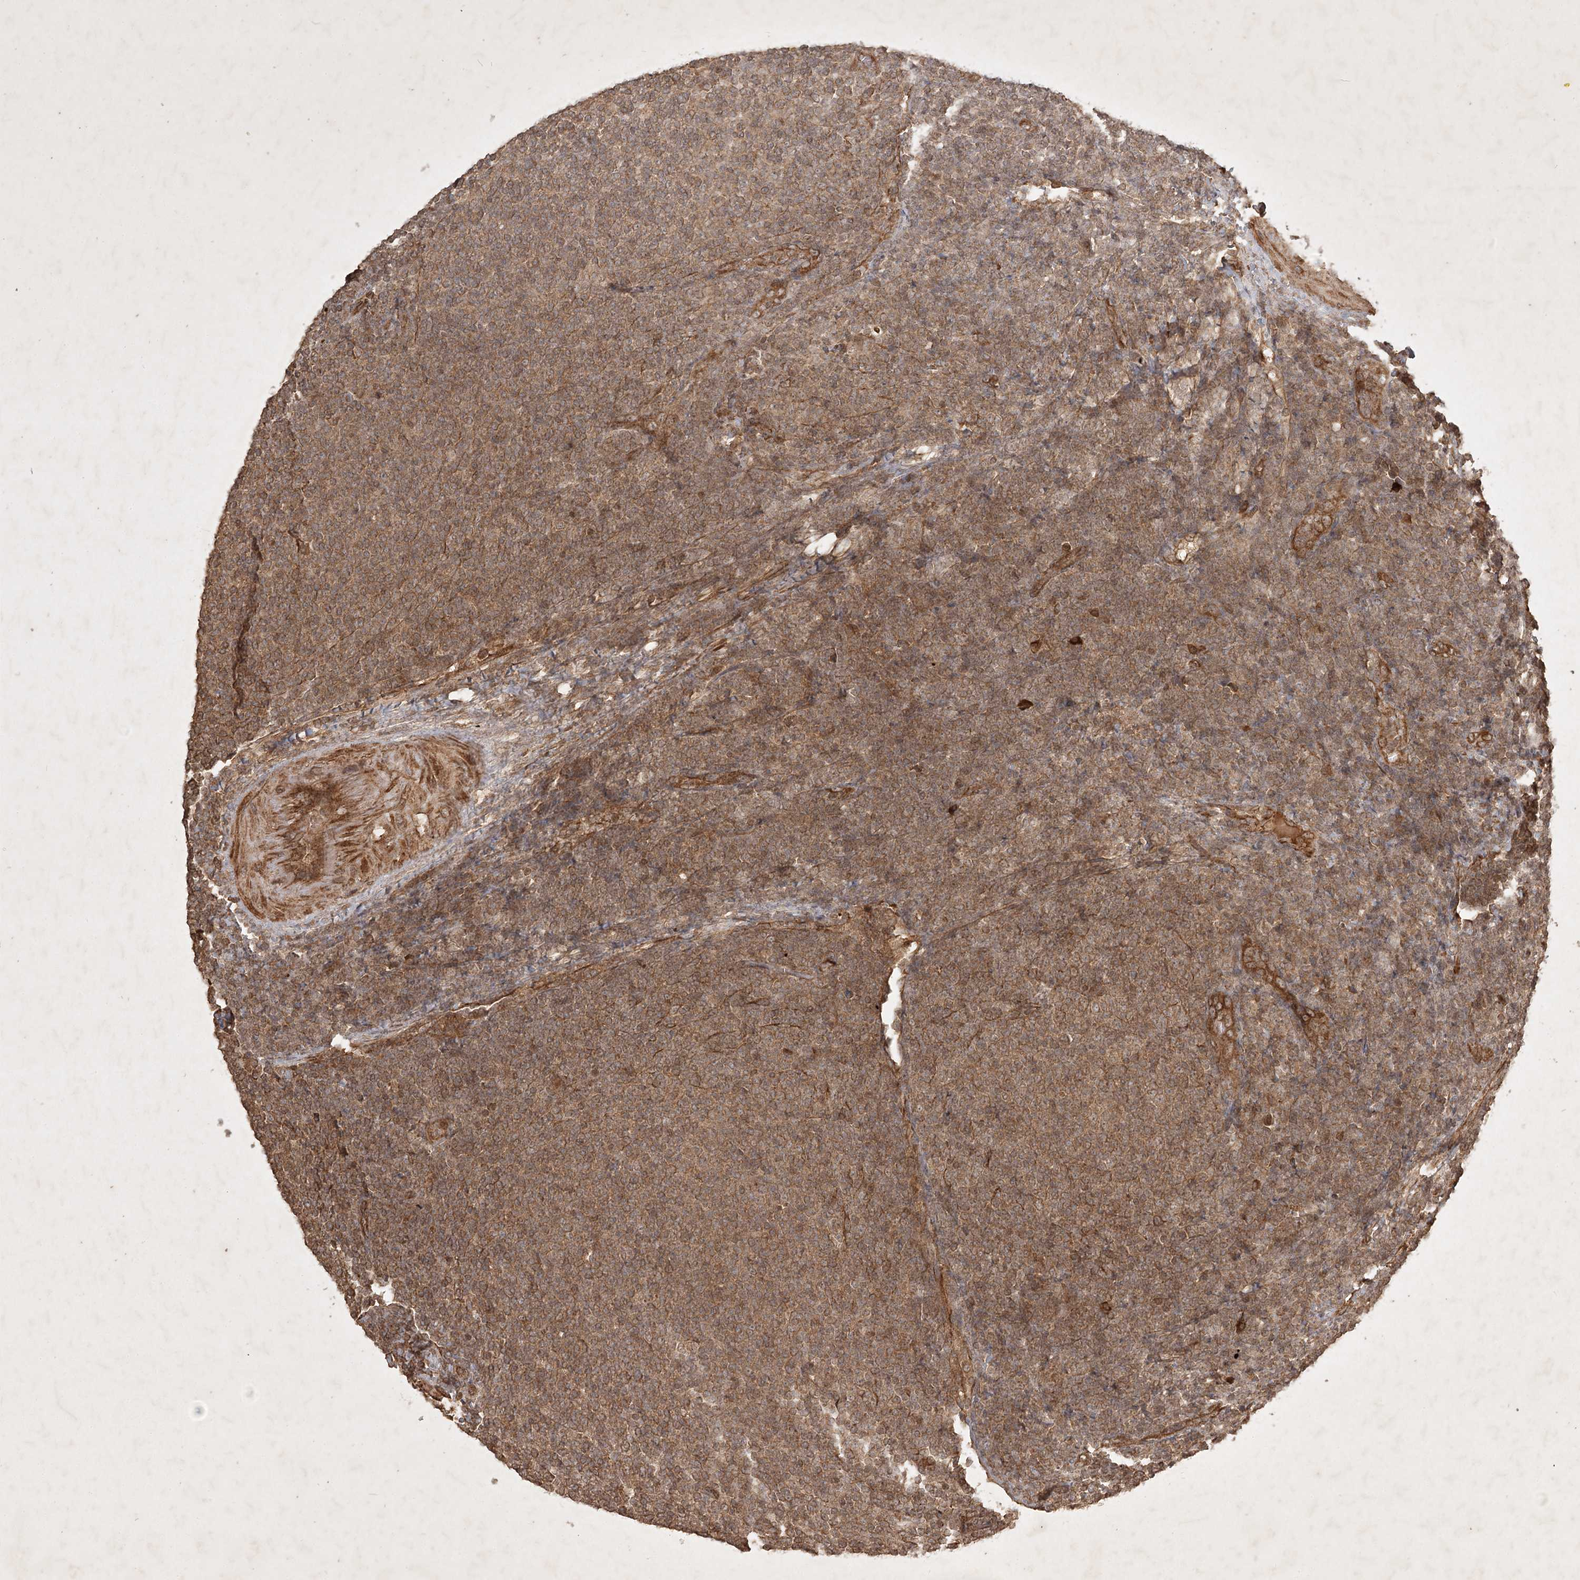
{"staining": {"intensity": "moderate", "quantity": ">75%", "location": "cytoplasmic/membranous"}, "tissue": "lymphoma", "cell_type": "Tumor cells", "image_type": "cancer", "snomed": [{"axis": "morphology", "description": "Malignant lymphoma, non-Hodgkin's type, Low grade"}, {"axis": "topography", "description": "Lymph node"}], "caption": "A brown stain highlights moderate cytoplasmic/membranous staining of a protein in lymphoma tumor cells. Using DAB (3,3'-diaminobenzidine) (brown) and hematoxylin (blue) stains, captured at high magnification using brightfield microscopy.", "gene": "ARL13A", "patient": {"sex": "male", "age": 66}}